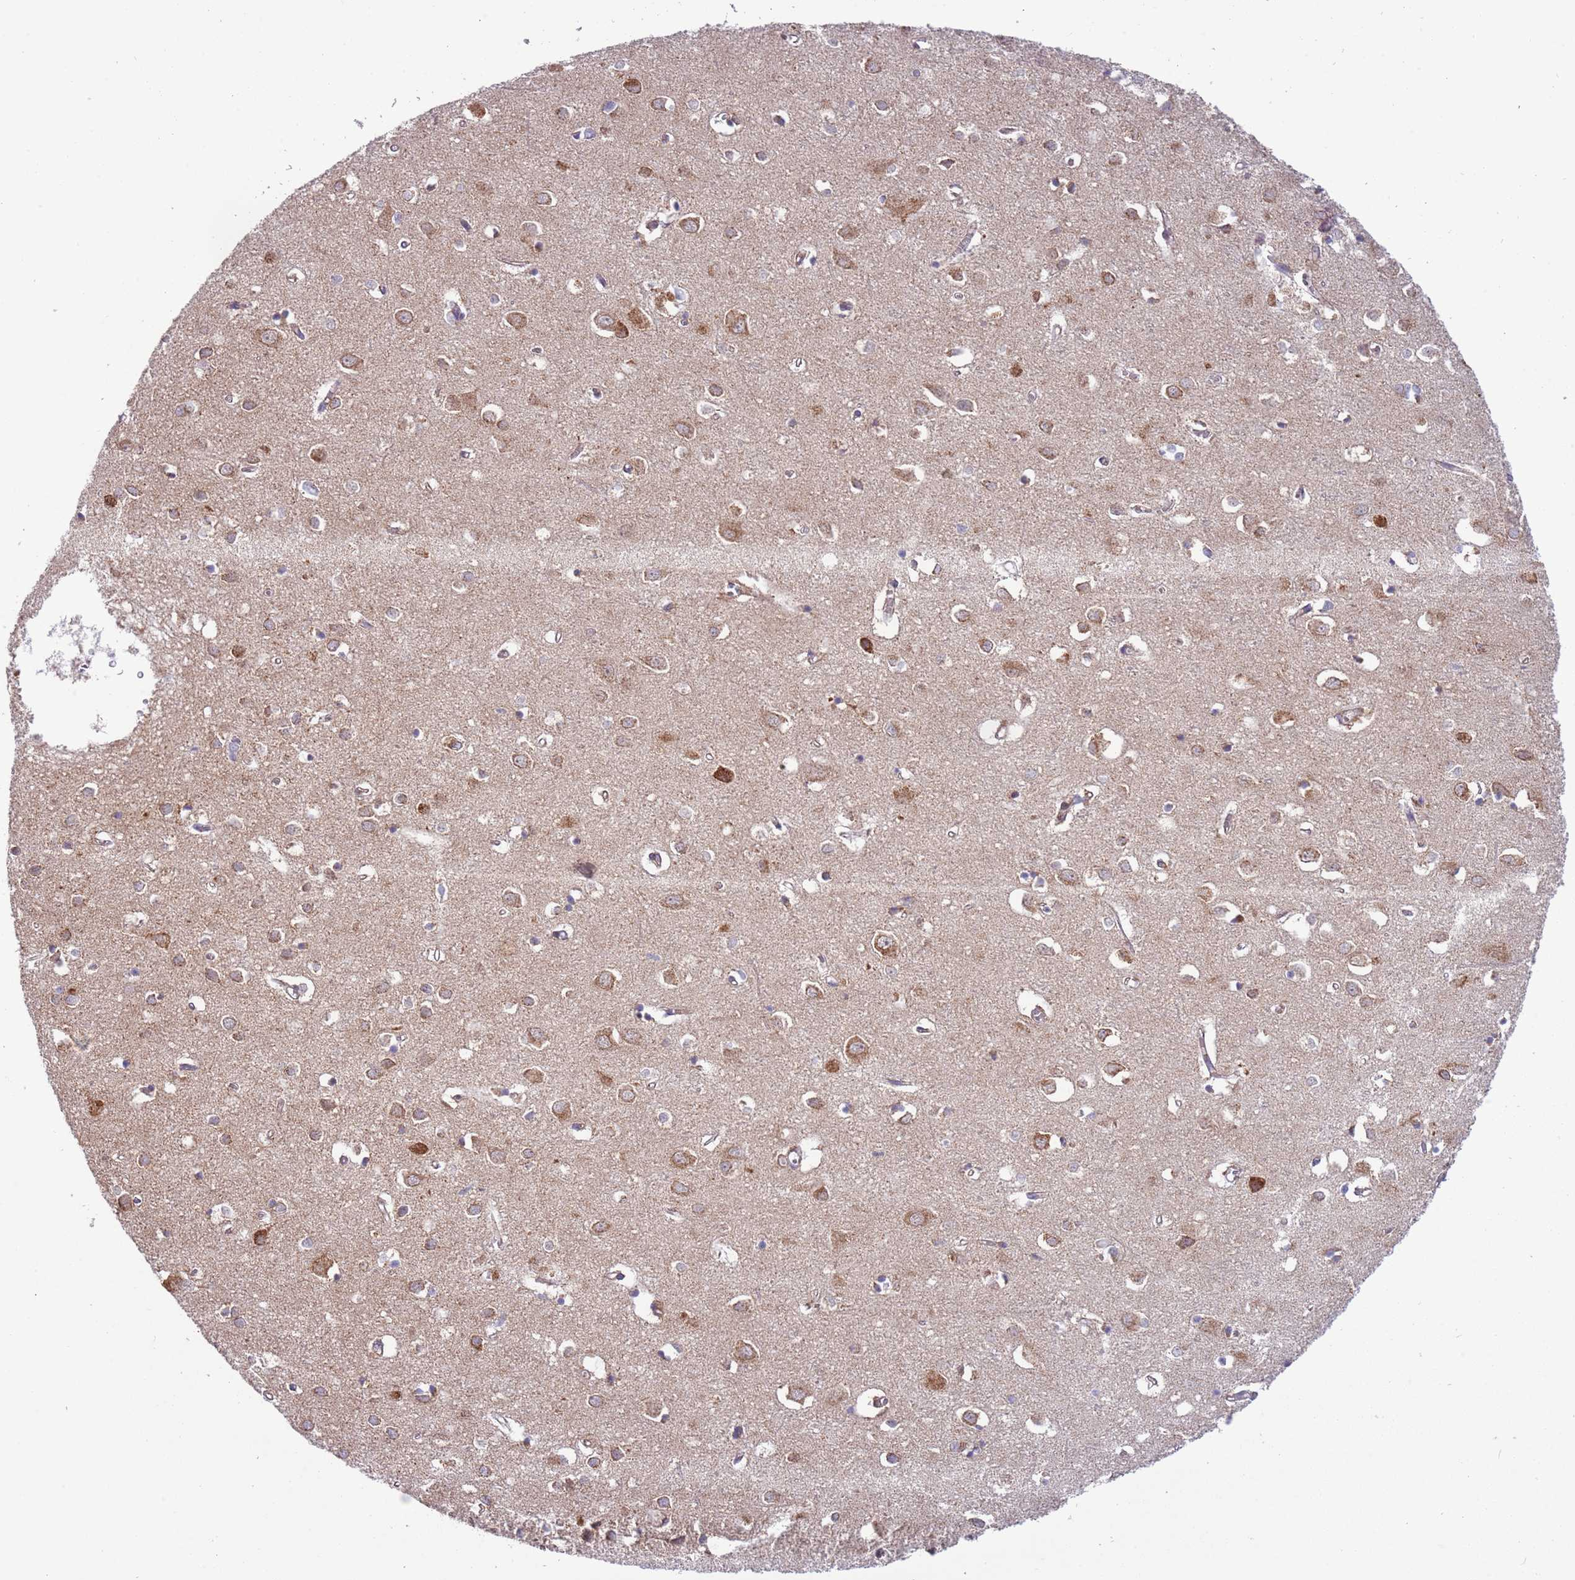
{"staining": {"intensity": "negative", "quantity": "none", "location": "none"}, "tissue": "cerebral cortex", "cell_type": "Endothelial cells", "image_type": "normal", "snomed": [{"axis": "morphology", "description": "Normal tissue, NOS"}, {"axis": "topography", "description": "Cerebral cortex"}], "caption": "Immunohistochemical staining of normal human cerebral cortex exhibits no significant staining in endothelial cells.", "gene": "IRS4", "patient": {"sex": "female", "age": 64}}